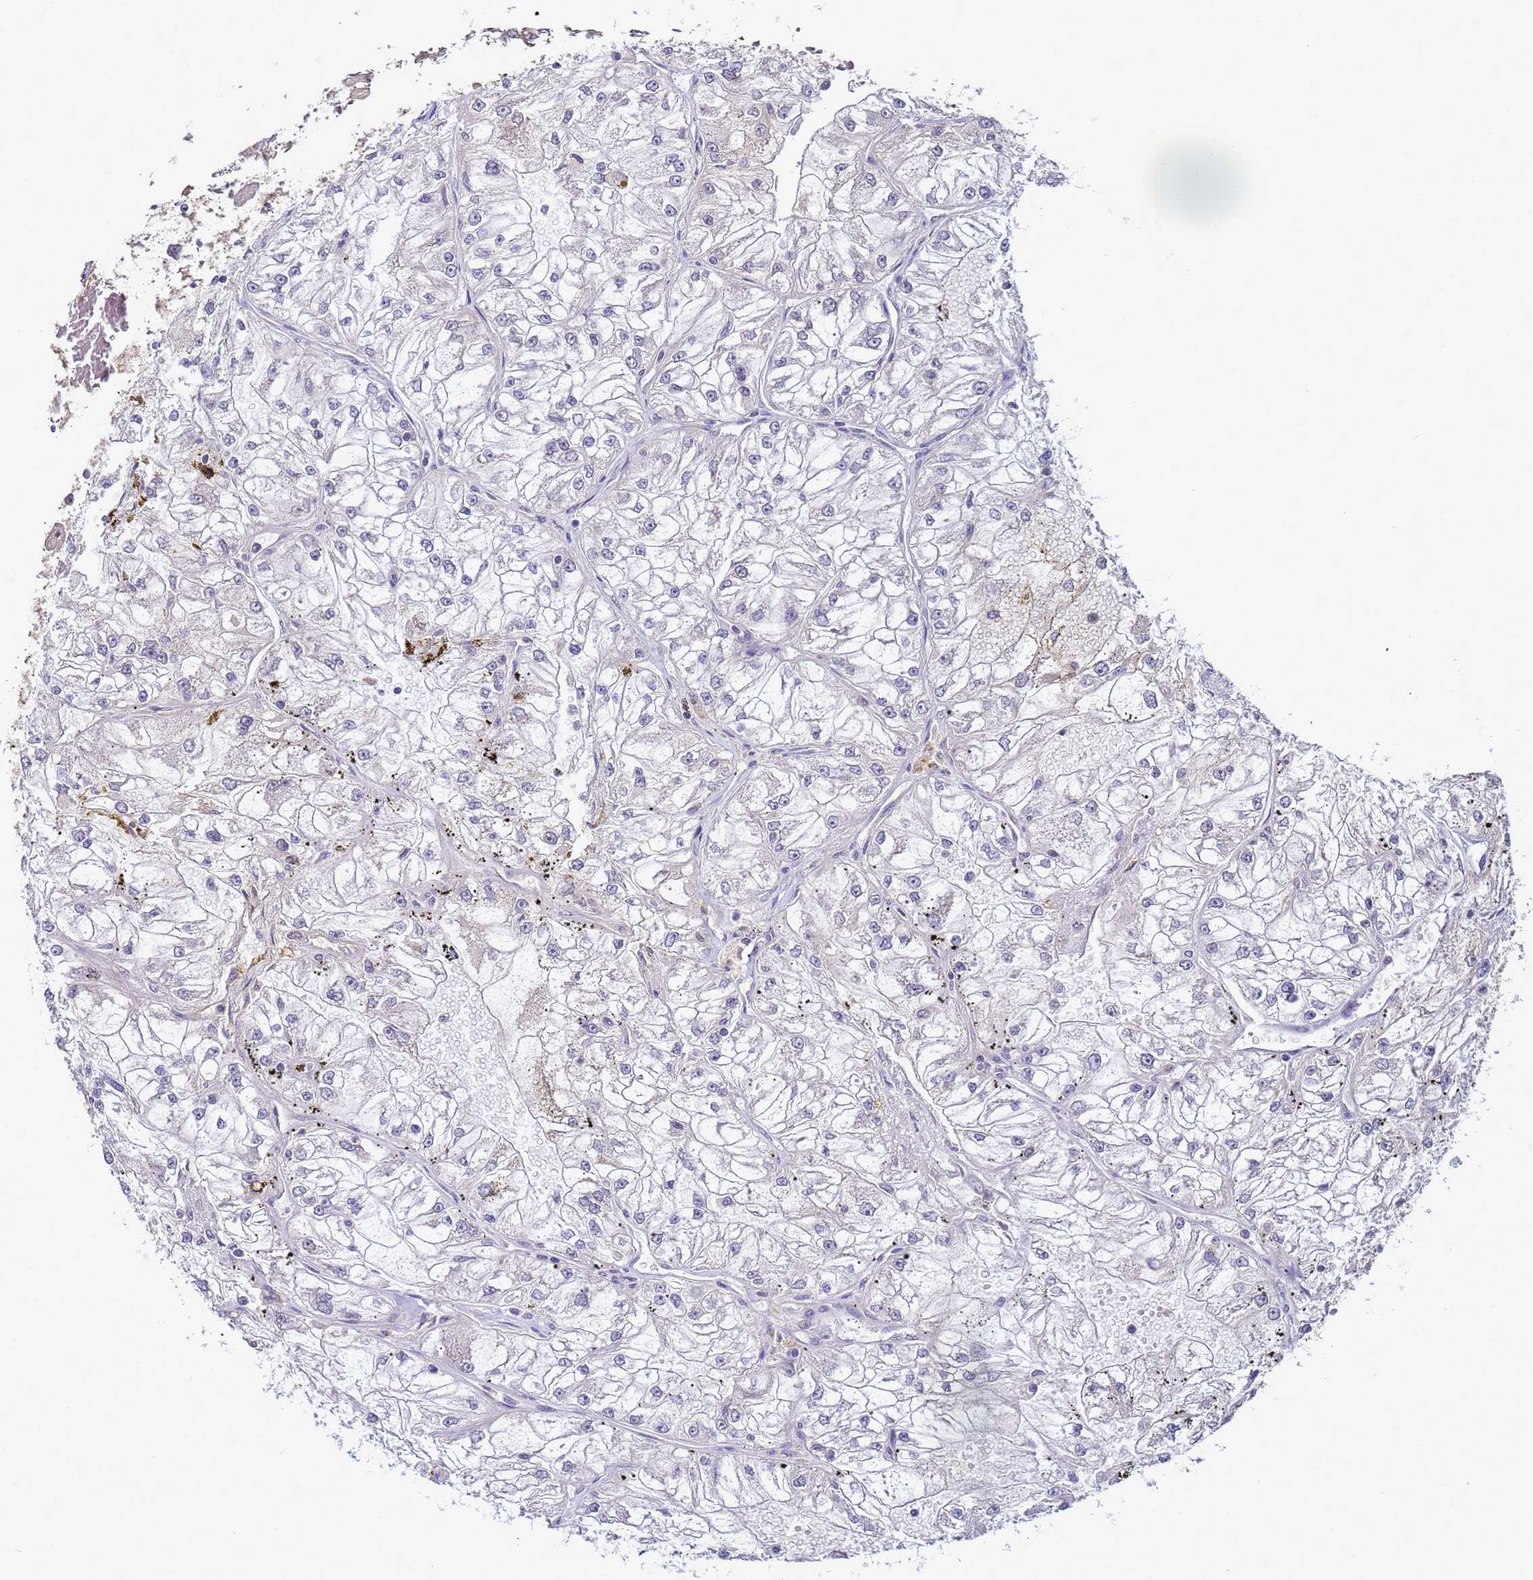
{"staining": {"intensity": "negative", "quantity": "none", "location": "none"}, "tissue": "renal cancer", "cell_type": "Tumor cells", "image_type": "cancer", "snomed": [{"axis": "morphology", "description": "Adenocarcinoma, NOS"}, {"axis": "topography", "description": "Kidney"}], "caption": "The image demonstrates no significant positivity in tumor cells of renal cancer (adenocarcinoma).", "gene": "ANKRD17", "patient": {"sex": "female", "age": 72}}